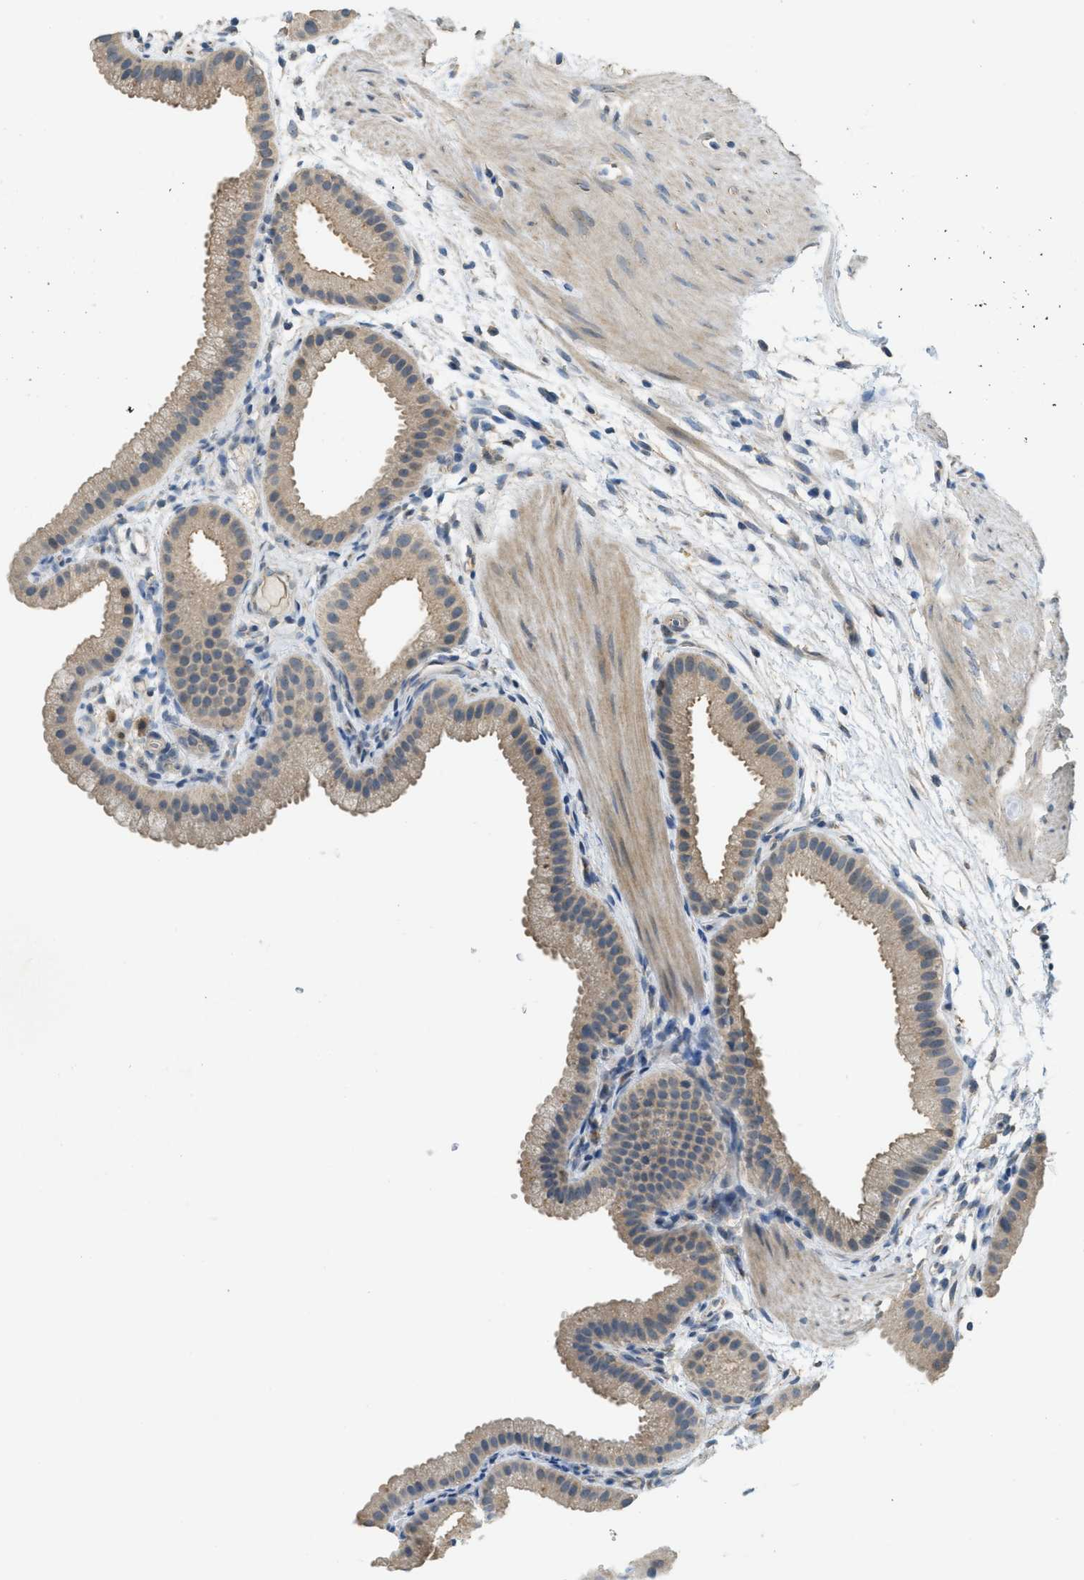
{"staining": {"intensity": "weak", "quantity": ">75%", "location": "cytoplasmic/membranous"}, "tissue": "gallbladder", "cell_type": "Glandular cells", "image_type": "normal", "snomed": [{"axis": "morphology", "description": "Normal tissue, NOS"}, {"axis": "topography", "description": "Gallbladder"}], "caption": "The micrograph displays staining of unremarkable gallbladder, revealing weak cytoplasmic/membranous protein positivity (brown color) within glandular cells.", "gene": "MIS18A", "patient": {"sex": "female", "age": 64}}